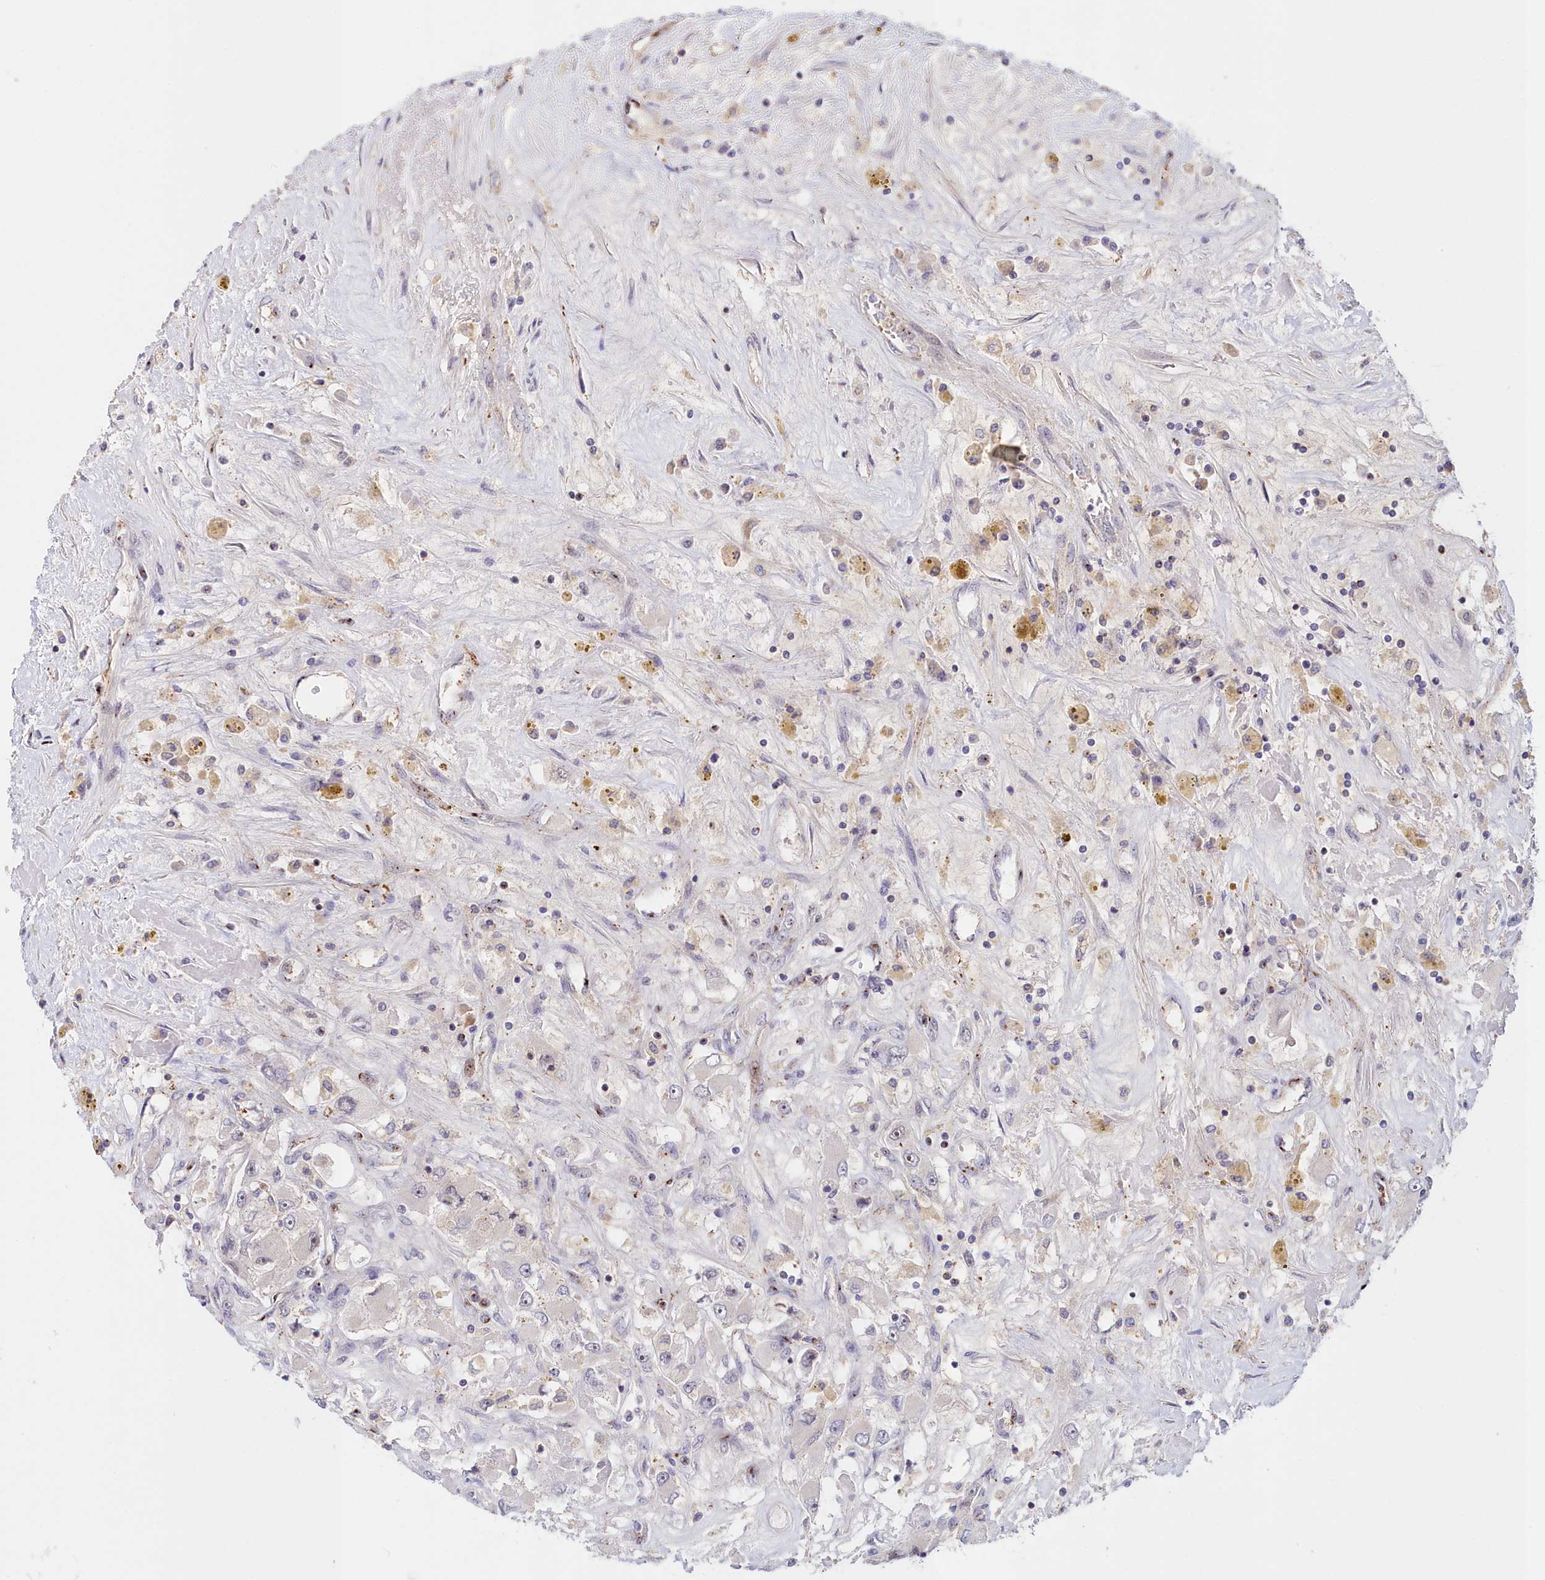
{"staining": {"intensity": "negative", "quantity": "none", "location": "none"}, "tissue": "renal cancer", "cell_type": "Tumor cells", "image_type": "cancer", "snomed": [{"axis": "morphology", "description": "Adenocarcinoma, NOS"}, {"axis": "topography", "description": "Kidney"}], "caption": "Tumor cells are negative for brown protein staining in renal cancer.", "gene": "NEURL4", "patient": {"sex": "female", "age": 52}}